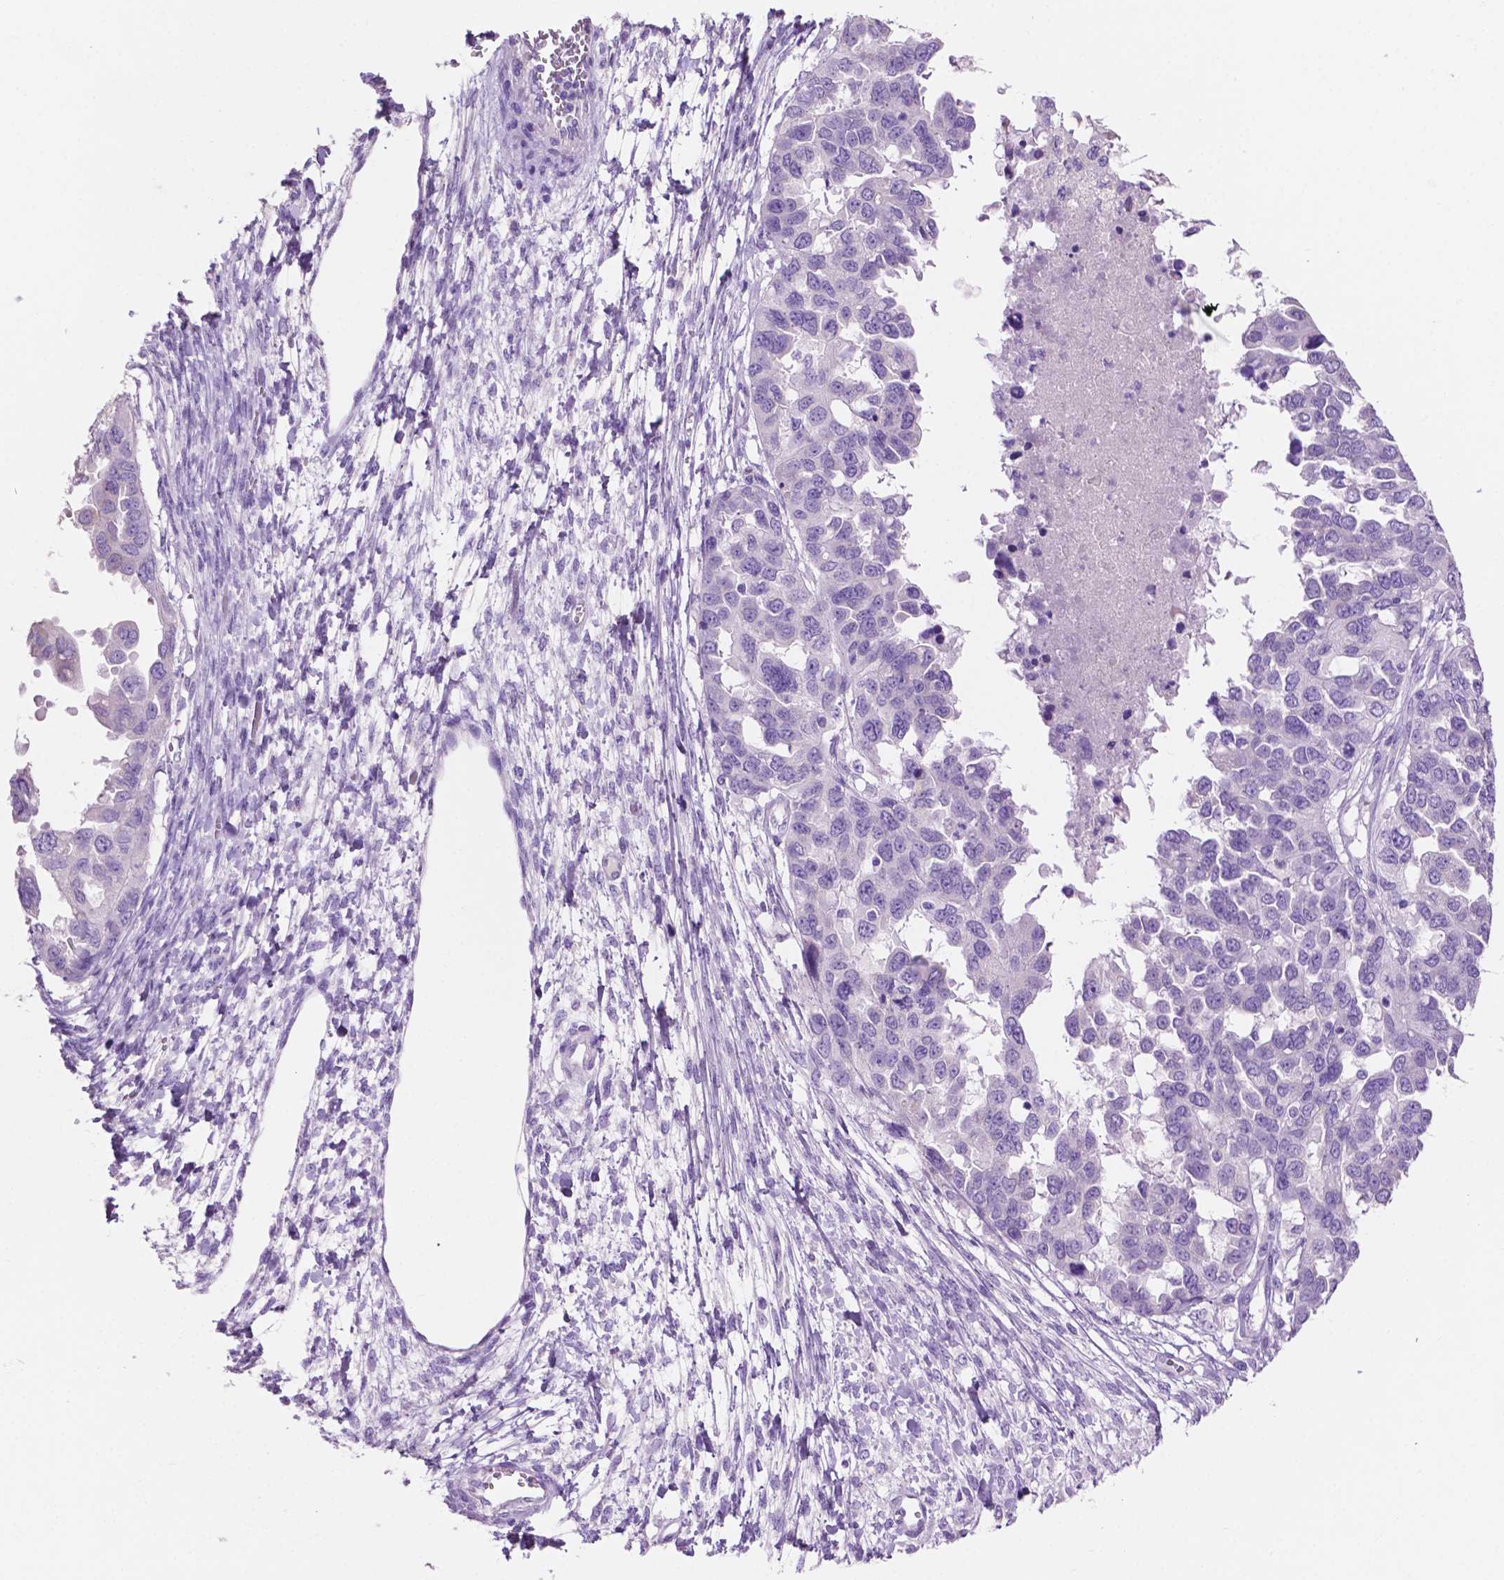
{"staining": {"intensity": "negative", "quantity": "none", "location": "none"}, "tissue": "ovarian cancer", "cell_type": "Tumor cells", "image_type": "cancer", "snomed": [{"axis": "morphology", "description": "Cystadenocarcinoma, serous, NOS"}, {"axis": "topography", "description": "Ovary"}], "caption": "The histopathology image reveals no staining of tumor cells in ovarian cancer.", "gene": "CLDN17", "patient": {"sex": "female", "age": 53}}